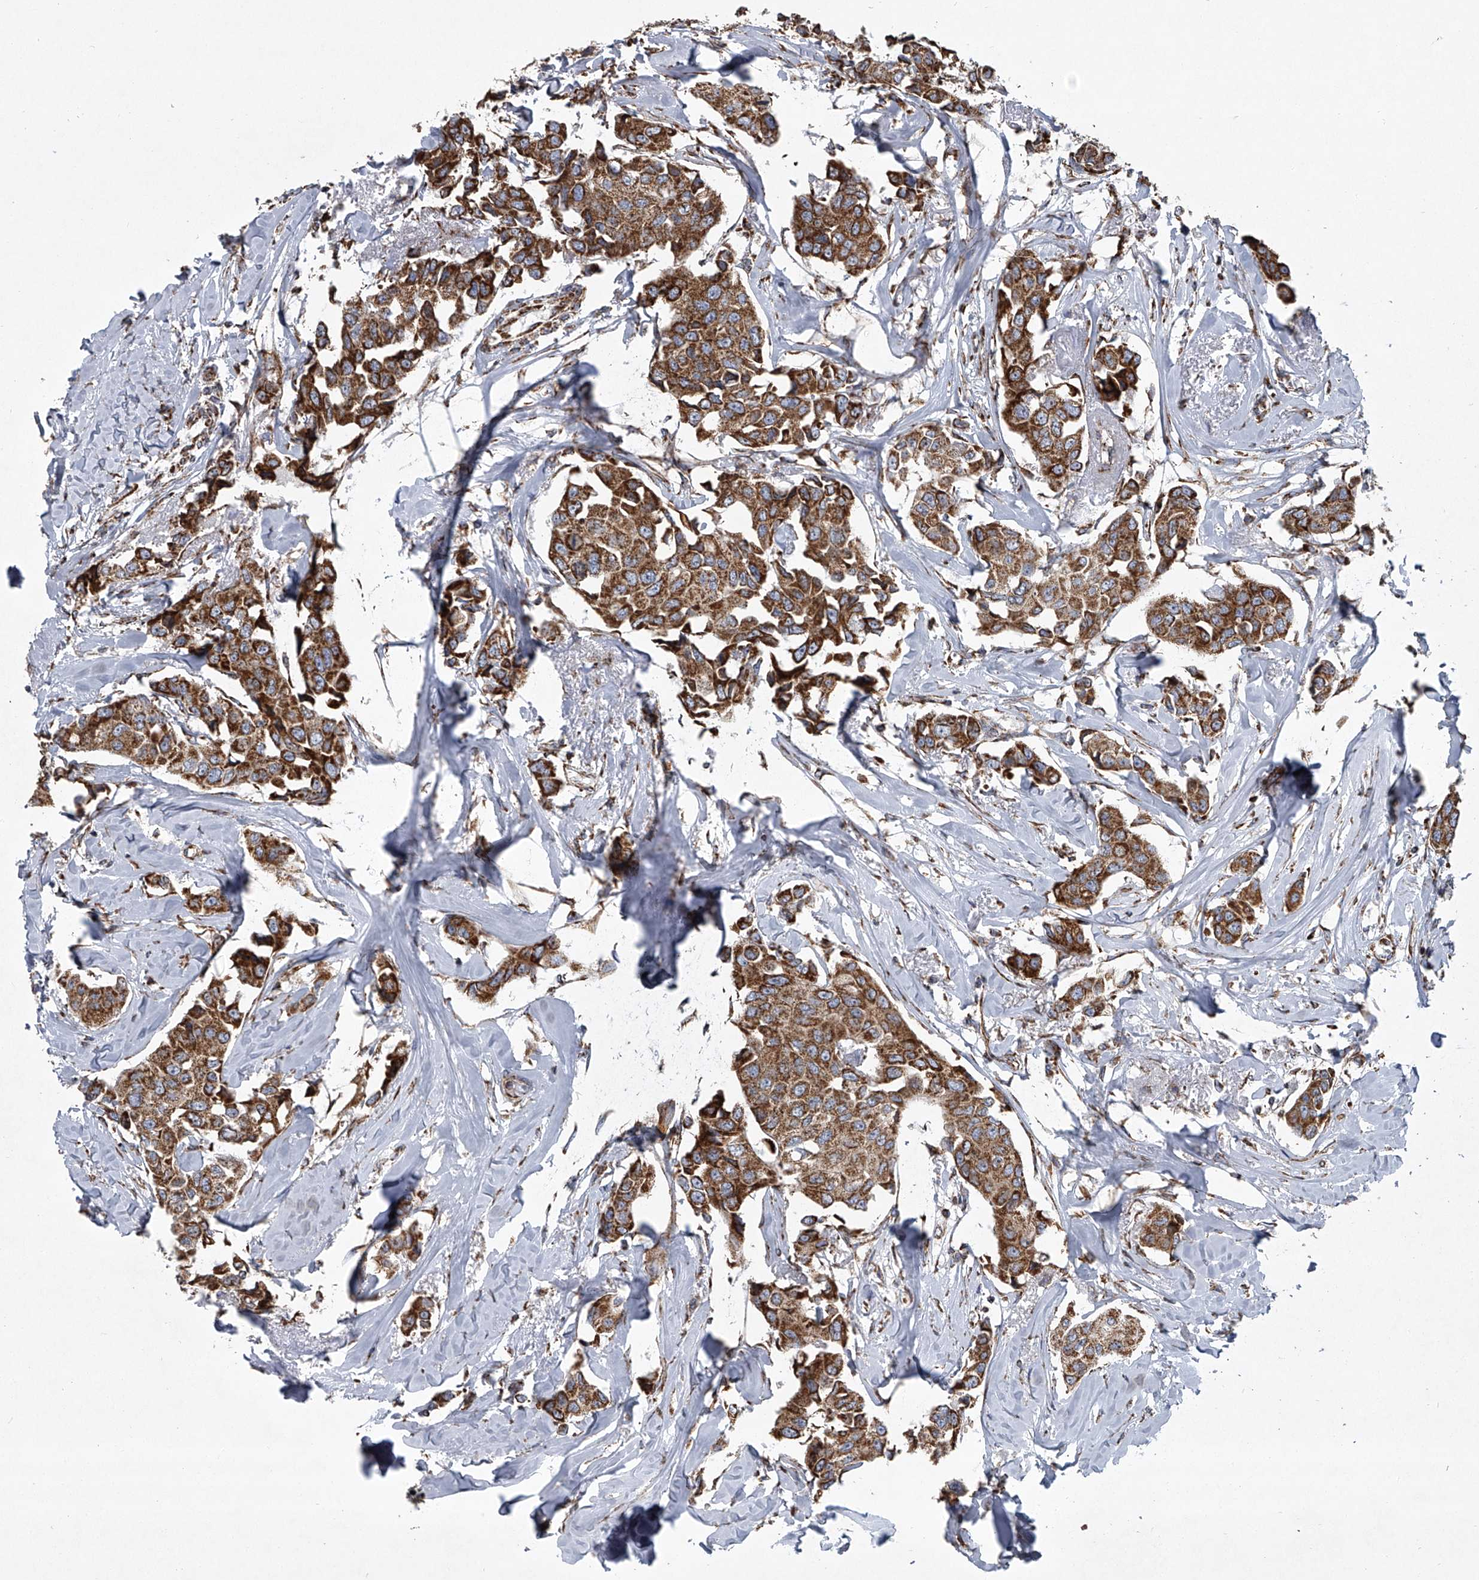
{"staining": {"intensity": "moderate", "quantity": ">75%", "location": "cytoplasmic/membranous"}, "tissue": "breast cancer", "cell_type": "Tumor cells", "image_type": "cancer", "snomed": [{"axis": "morphology", "description": "Duct carcinoma"}, {"axis": "topography", "description": "Breast"}], "caption": "Immunohistochemistry (IHC) staining of breast cancer (invasive ductal carcinoma), which demonstrates medium levels of moderate cytoplasmic/membranous positivity in approximately >75% of tumor cells indicating moderate cytoplasmic/membranous protein positivity. The staining was performed using DAB (3,3'-diaminobenzidine) (brown) for protein detection and nuclei were counterstained in hematoxylin (blue).", "gene": "ZC3H15", "patient": {"sex": "female", "age": 80}}